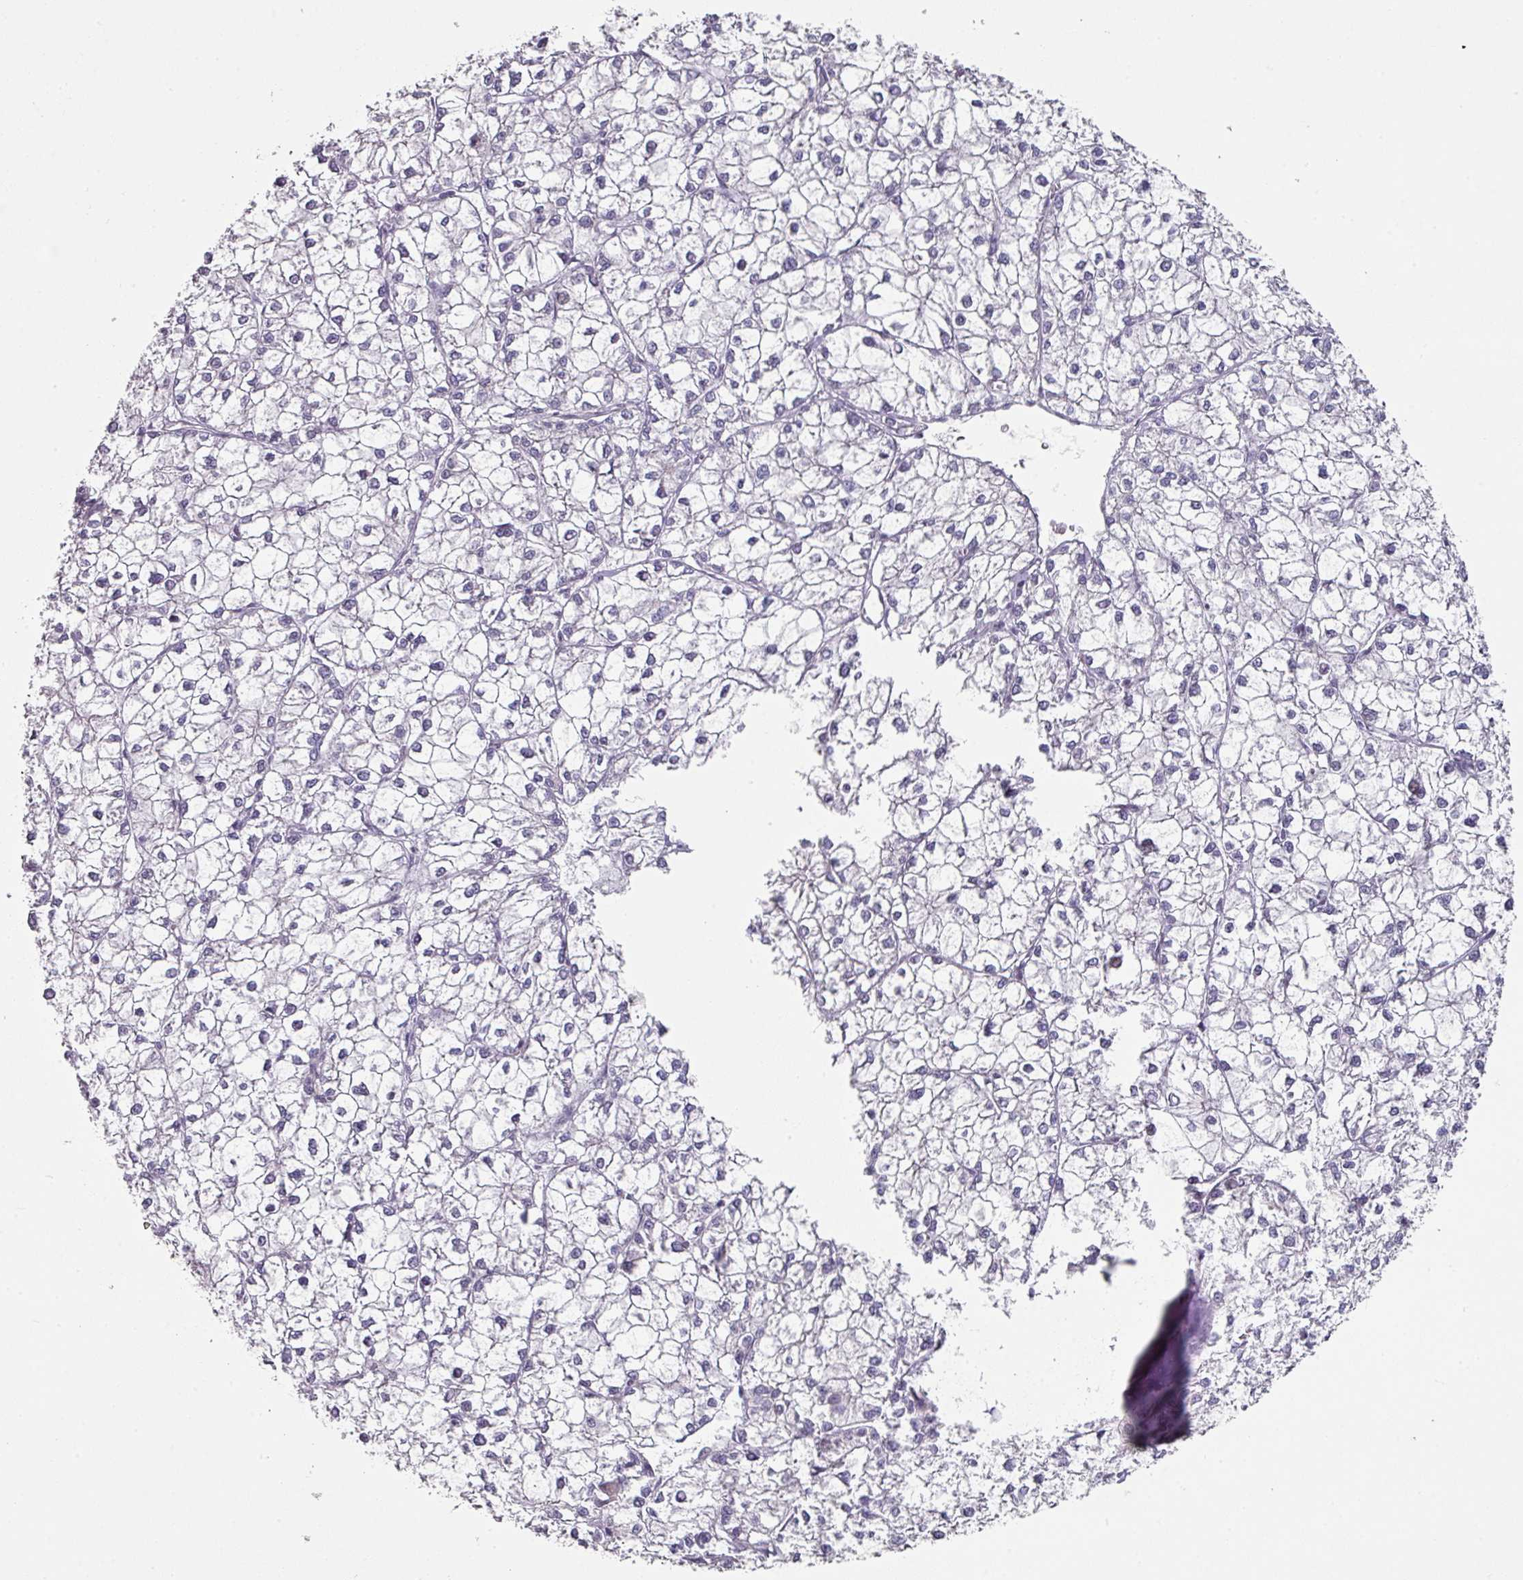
{"staining": {"intensity": "negative", "quantity": "none", "location": "none"}, "tissue": "liver cancer", "cell_type": "Tumor cells", "image_type": "cancer", "snomed": [{"axis": "morphology", "description": "Carcinoma, Hepatocellular, NOS"}, {"axis": "topography", "description": "Liver"}], "caption": "This is an IHC micrograph of human hepatocellular carcinoma (liver). There is no positivity in tumor cells.", "gene": "ELK1", "patient": {"sex": "female", "age": 43}}